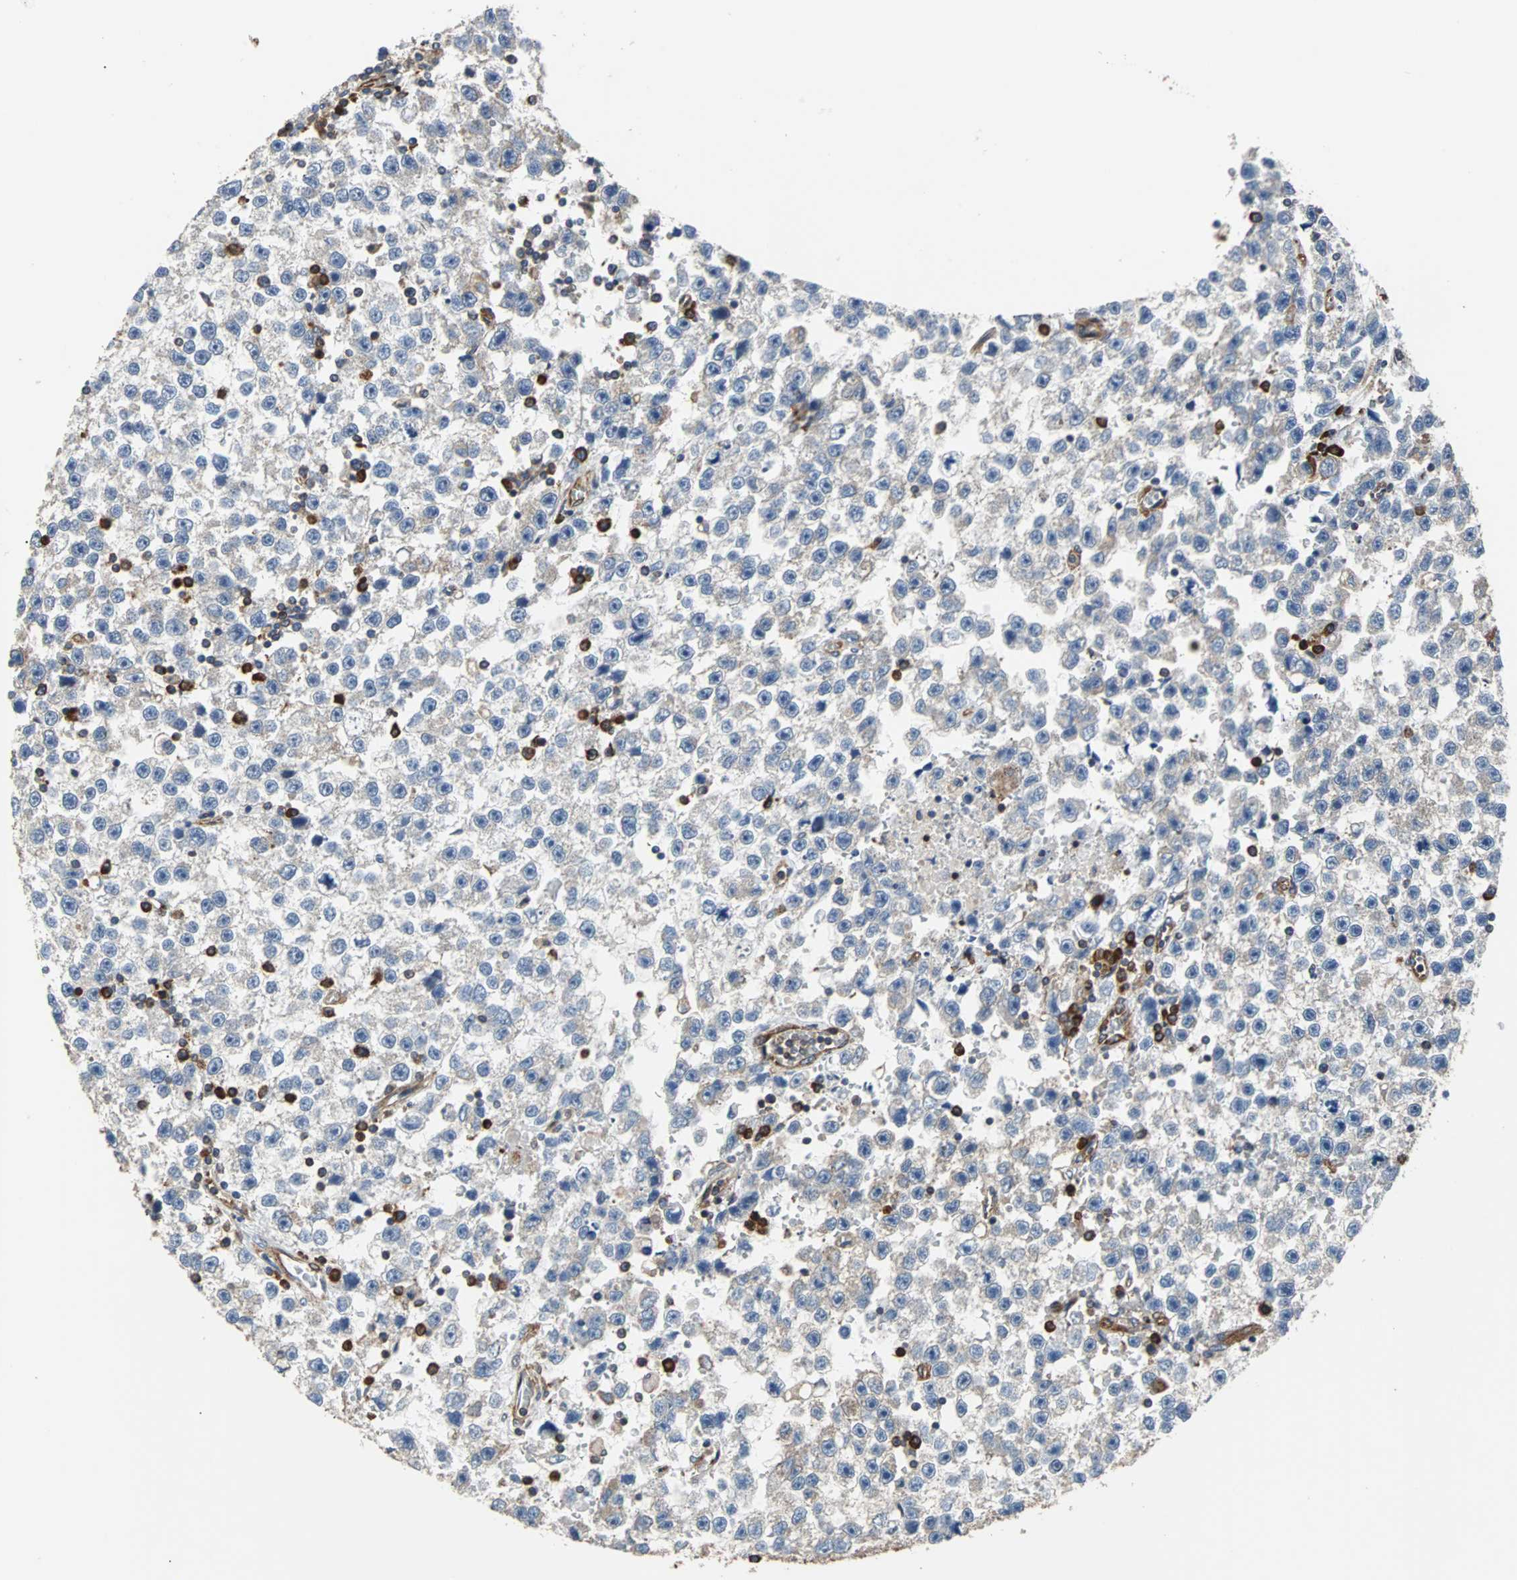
{"staining": {"intensity": "weak", "quantity": ">75%", "location": "cytoplasmic/membranous"}, "tissue": "testis cancer", "cell_type": "Tumor cells", "image_type": "cancer", "snomed": [{"axis": "morphology", "description": "Seminoma, NOS"}, {"axis": "topography", "description": "Testis"}], "caption": "Weak cytoplasmic/membranous staining for a protein is seen in about >75% of tumor cells of testis seminoma using immunohistochemistry.", "gene": "PLCG2", "patient": {"sex": "male", "age": 33}}